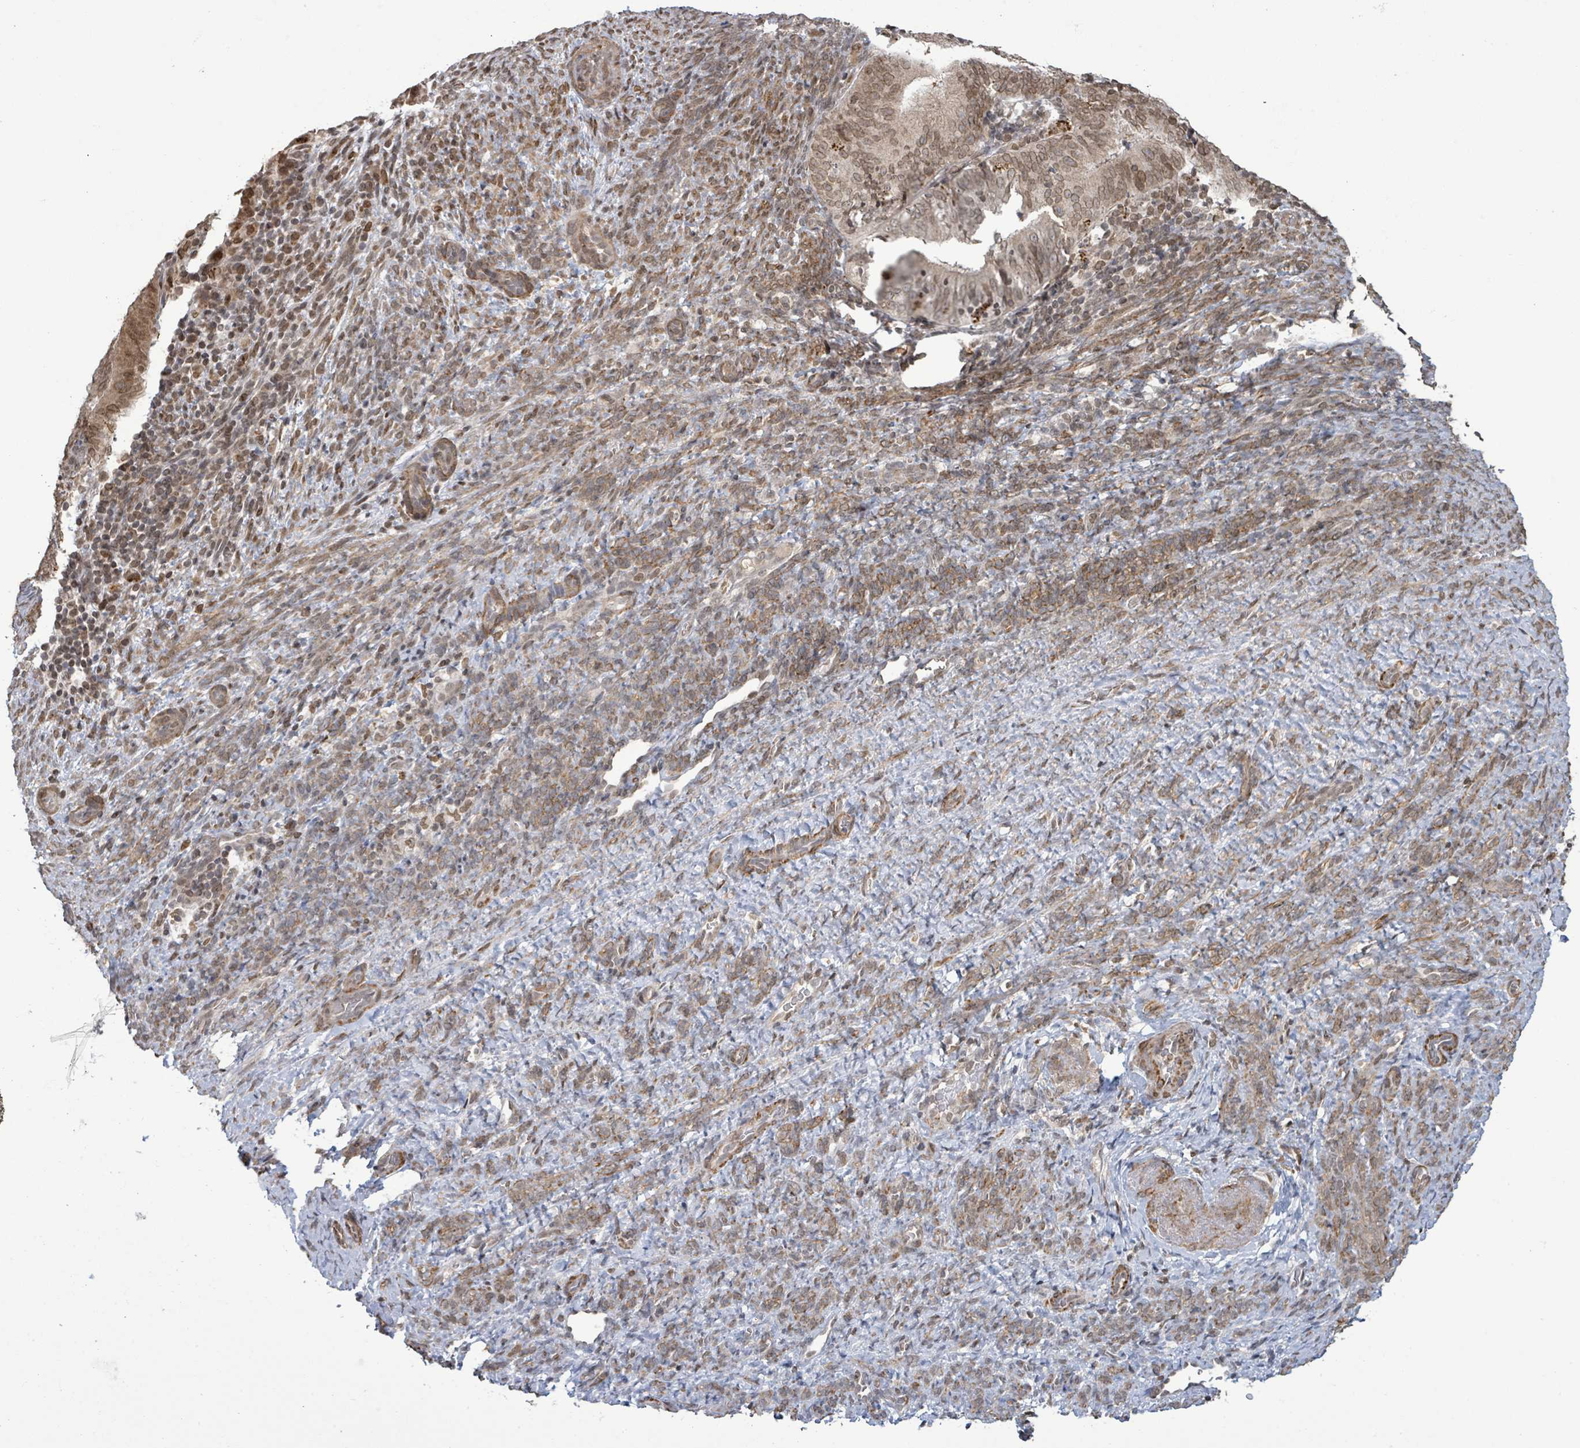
{"staining": {"intensity": "moderate", "quantity": ">75%", "location": "cytoplasmic/membranous,nuclear"}, "tissue": "endometrial cancer", "cell_type": "Tumor cells", "image_type": "cancer", "snomed": [{"axis": "morphology", "description": "Adenocarcinoma, NOS"}, {"axis": "topography", "description": "Endometrium"}], "caption": "IHC staining of adenocarcinoma (endometrial), which displays medium levels of moderate cytoplasmic/membranous and nuclear staining in approximately >75% of tumor cells indicating moderate cytoplasmic/membranous and nuclear protein expression. The staining was performed using DAB (brown) for protein detection and nuclei were counterstained in hematoxylin (blue).", "gene": "SBF2", "patient": {"sex": "female", "age": 70}}